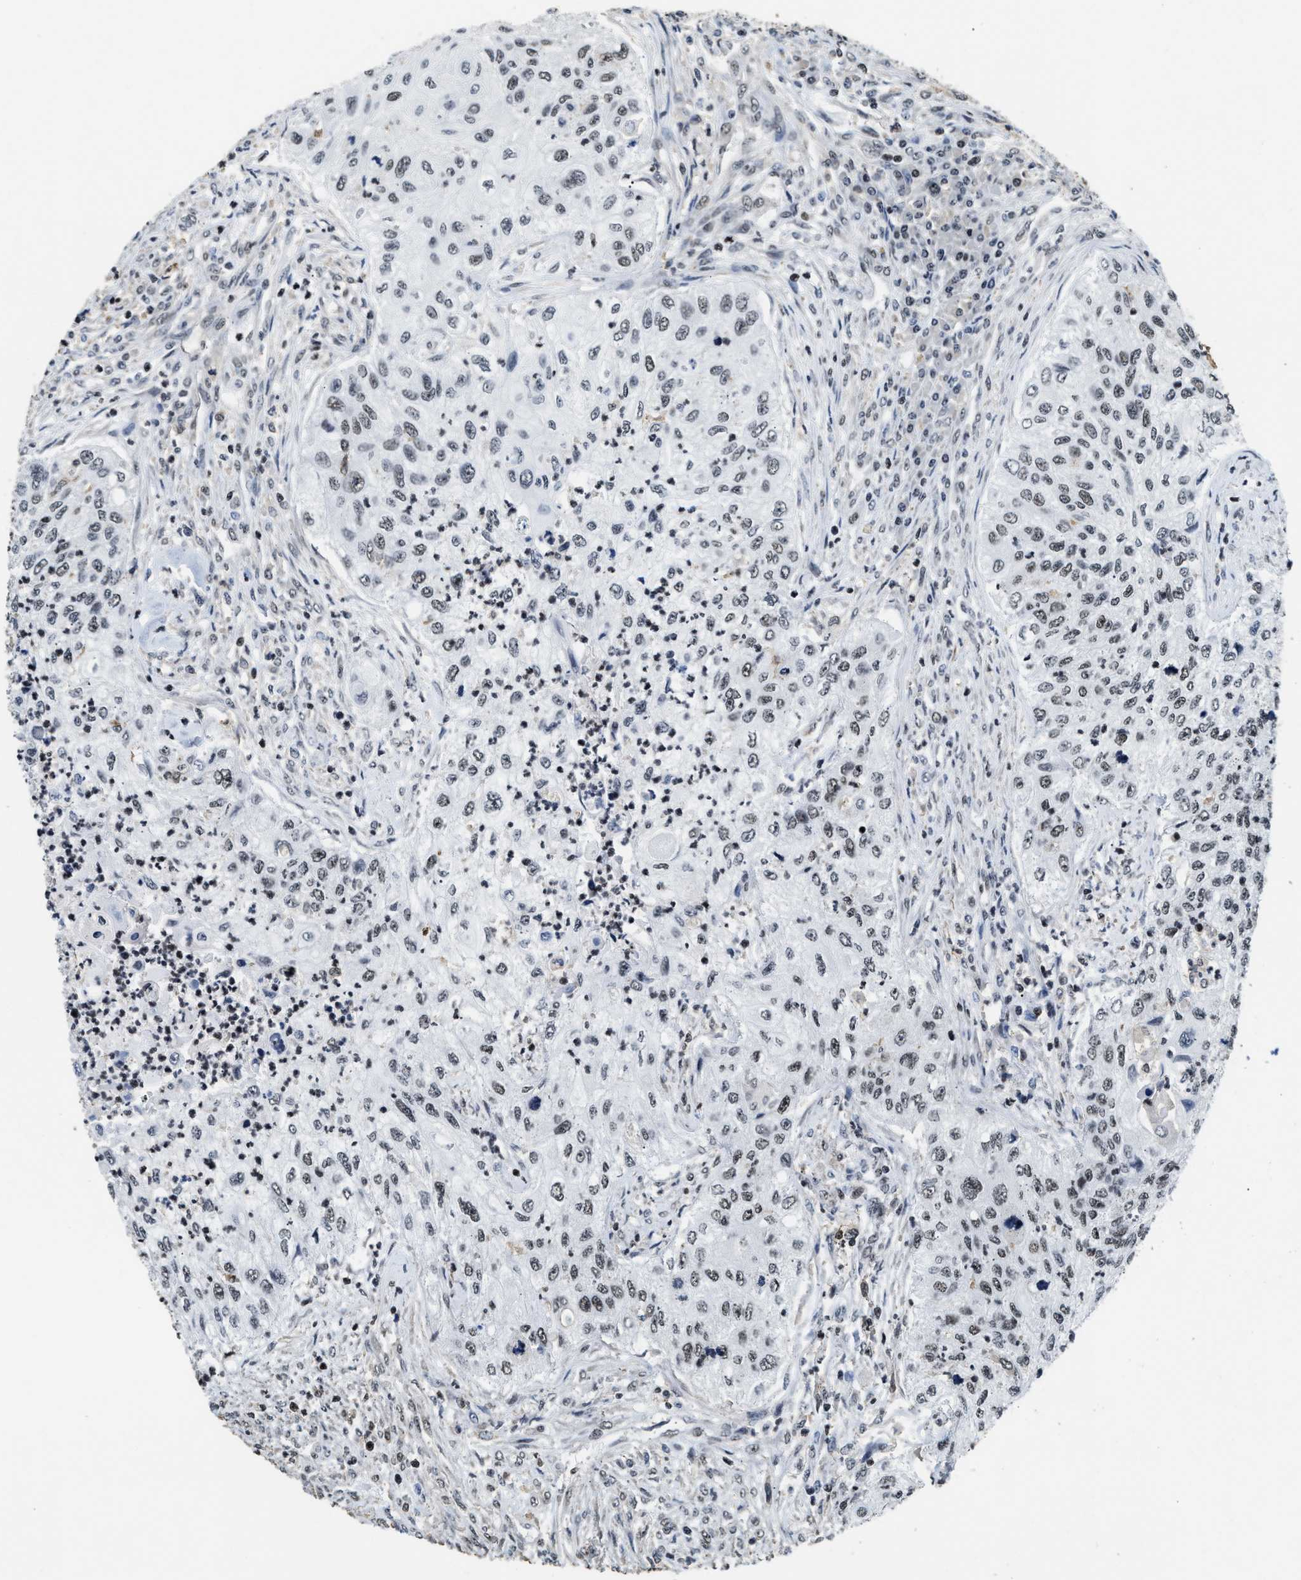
{"staining": {"intensity": "weak", "quantity": "<25%", "location": "nuclear"}, "tissue": "urothelial cancer", "cell_type": "Tumor cells", "image_type": "cancer", "snomed": [{"axis": "morphology", "description": "Urothelial carcinoma, High grade"}, {"axis": "topography", "description": "Urinary bladder"}], "caption": "Immunohistochemical staining of high-grade urothelial carcinoma exhibits no significant staining in tumor cells.", "gene": "RAD21", "patient": {"sex": "female", "age": 60}}